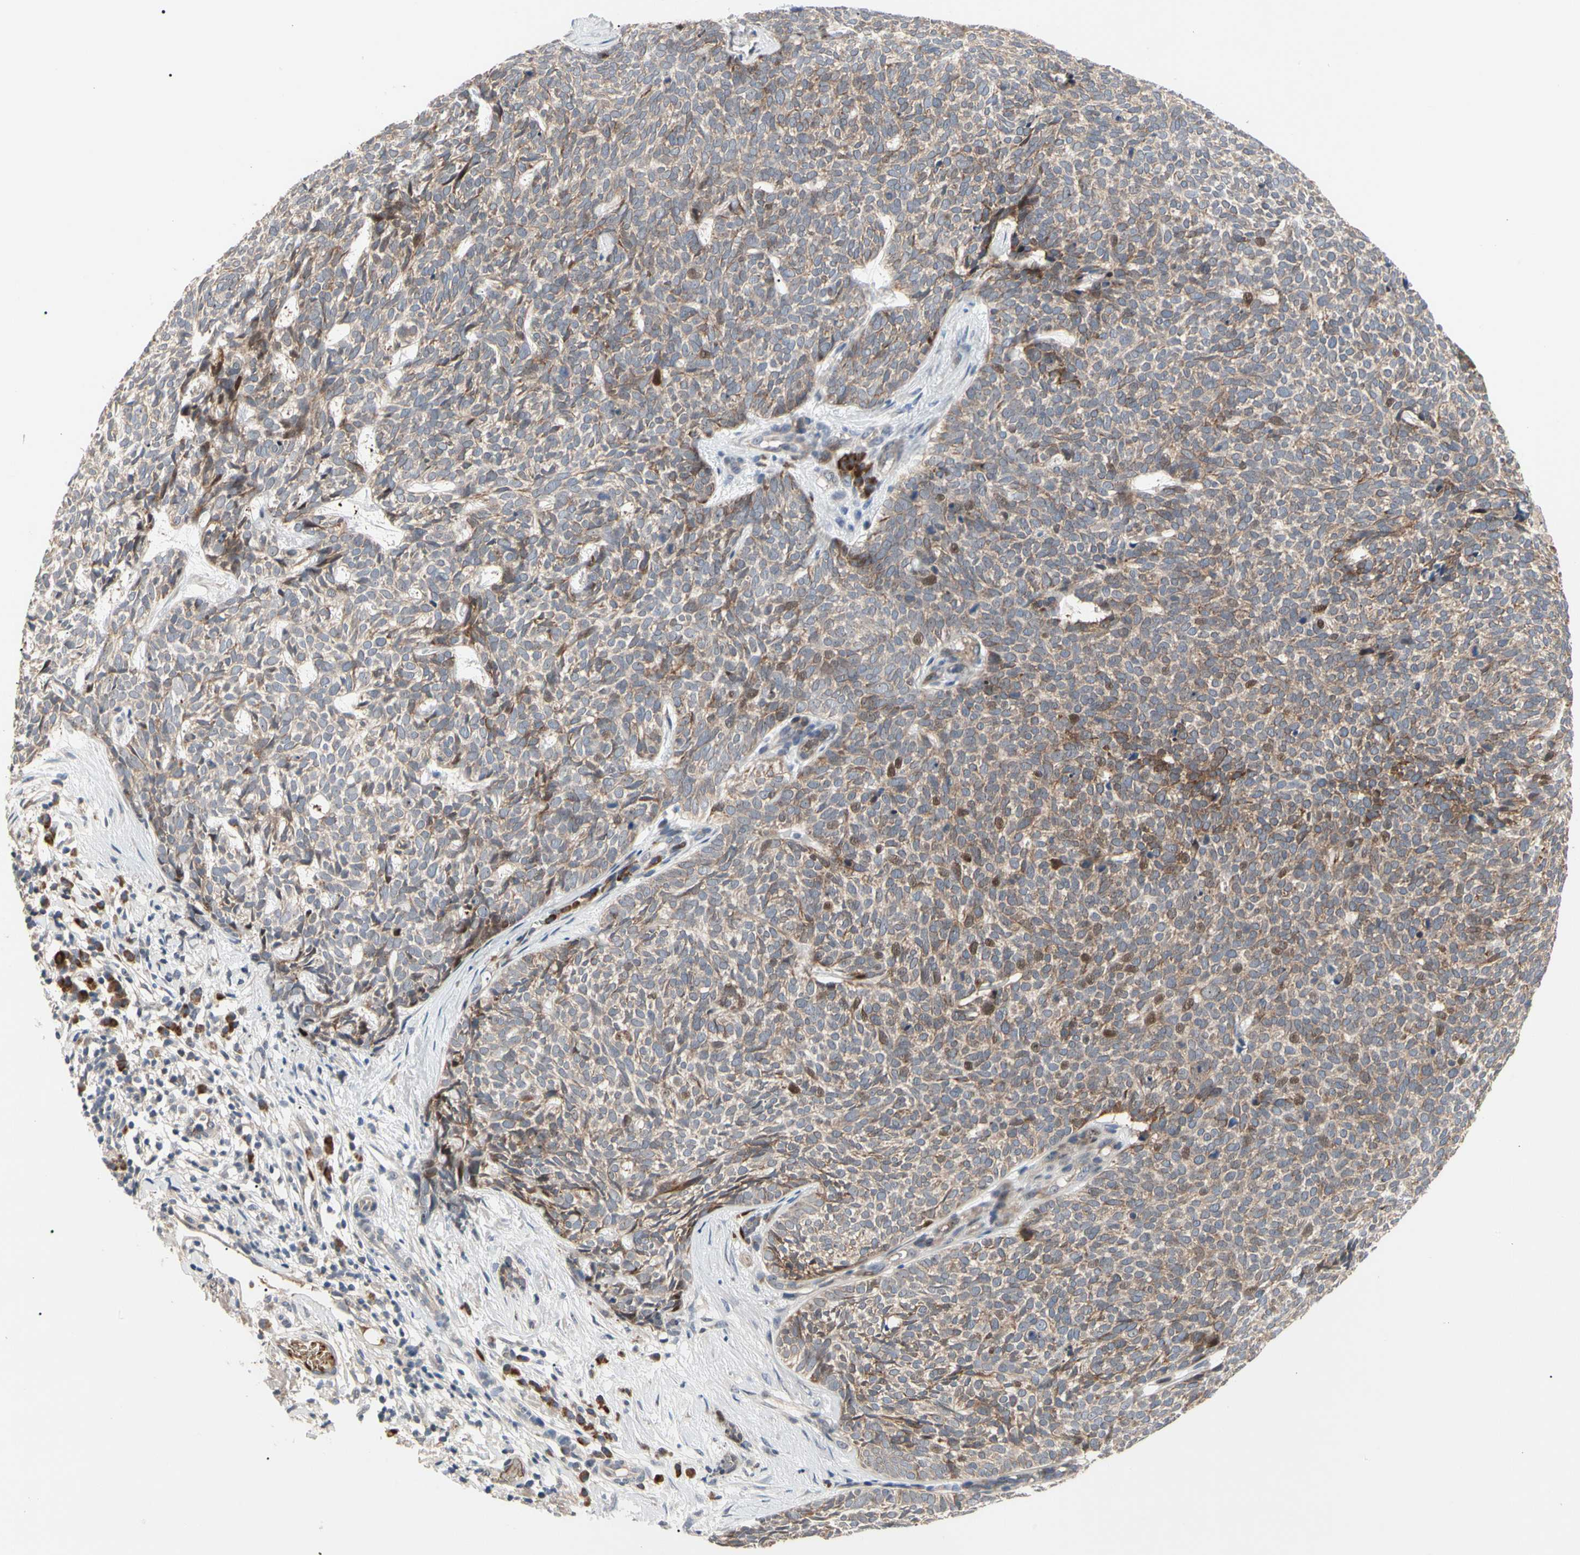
{"staining": {"intensity": "weak", "quantity": ">75%", "location": "cytoplasmic/membranous,nuclear"}, "tissue": "skin cancer", "cell_type": "Tumor cells", "image_type": "cancer", "snomed": [{"axis": "morphology", "description": "Basal cell carcinoma"}, {"axis": "topography", "description": "Skin"}], "caption": "An immunohistochemistry micrograph of tumor tissue is shown. Protein staining in brown shows weak cytoplasmic/membranous and nuclear positivity in basal cell carcinoma (skin) within tumor cells.", "gene": "HMGCR", "patient": {"sex": "female", "age": 84}}